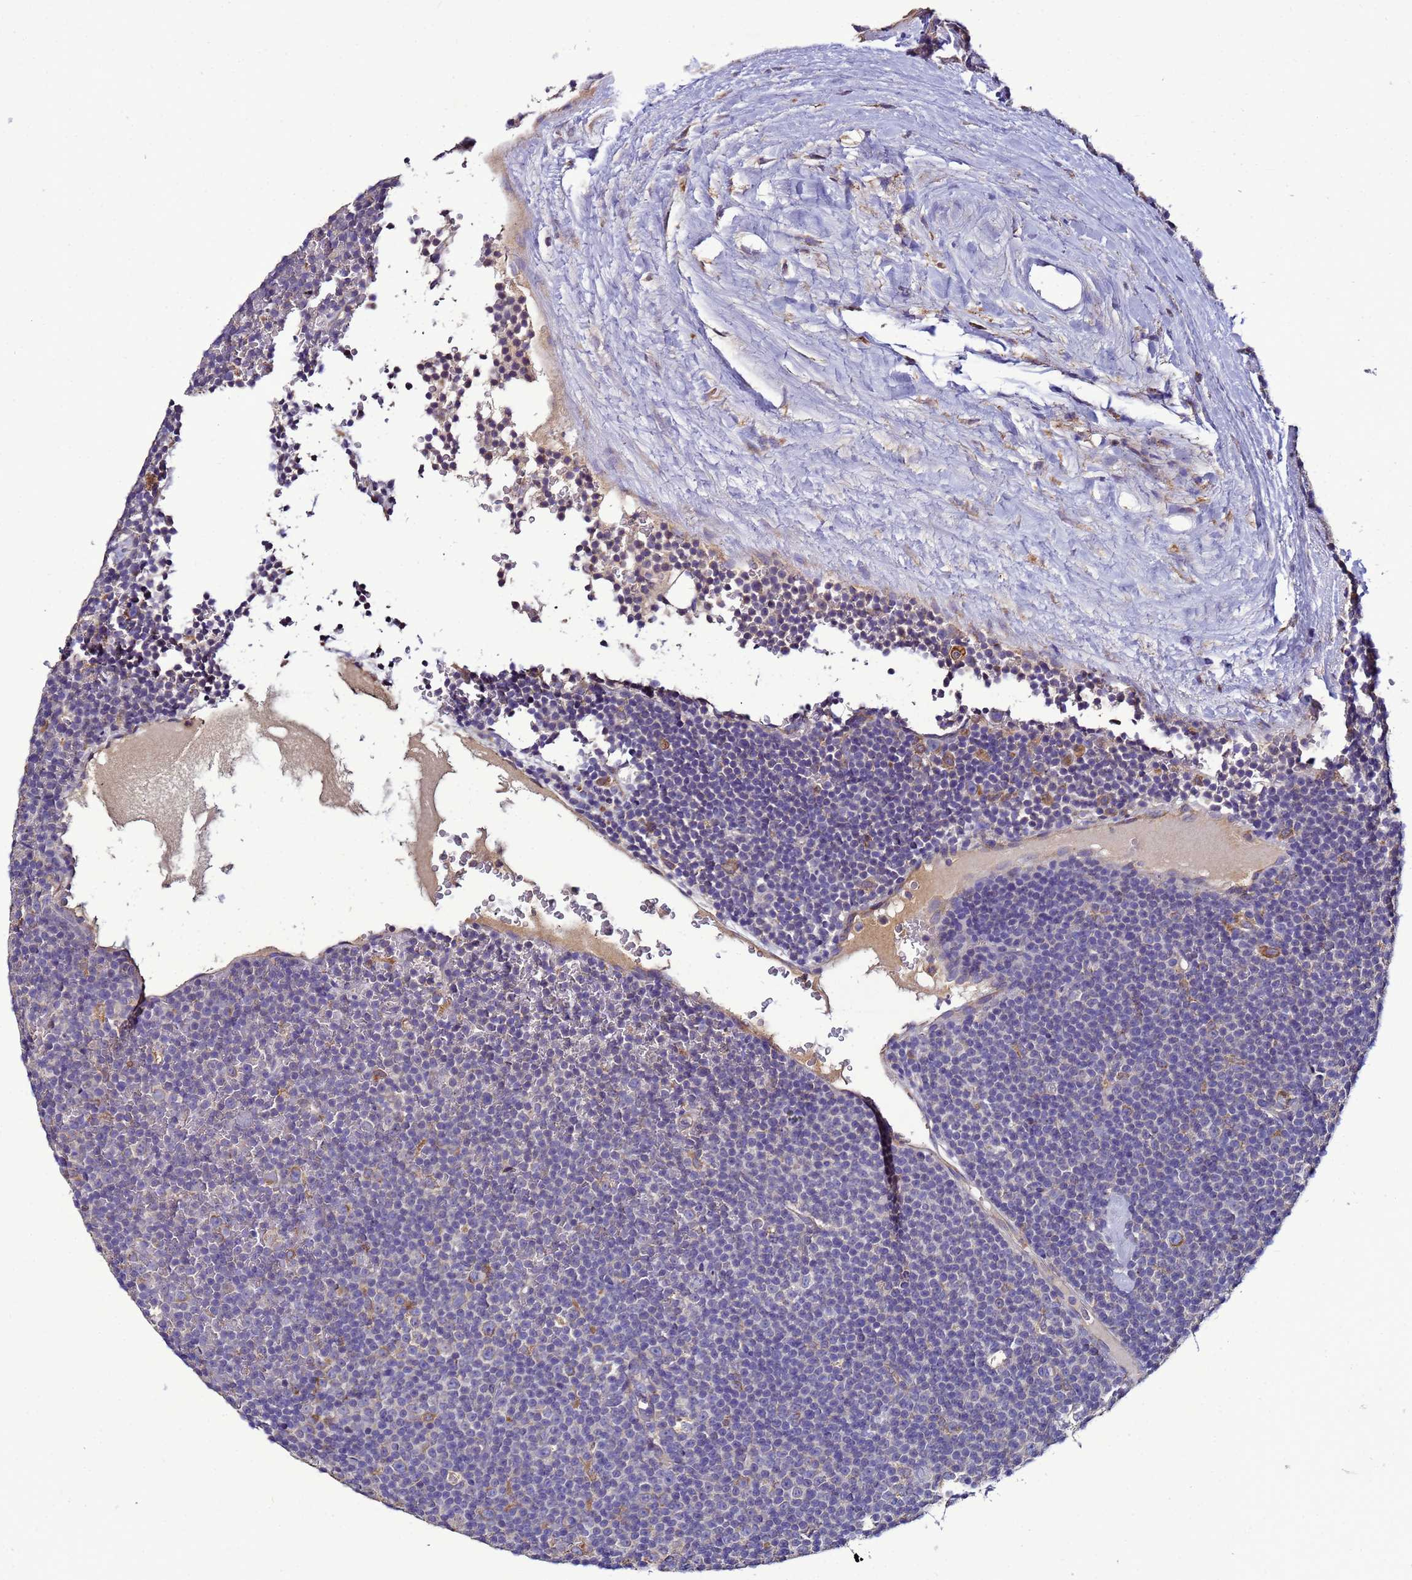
{"staining": {"intensity": "moderate", "quantity": "<25%", "location": "cytoplasmic/membranous"}, "tissue": "lymphoma", "cell_type": "Tumor cells", "image_type": "cancer", "snomed": [{"axis": "morphology", "description": "Malignant lymphoma, non-Hodgkin's type, Low grade"}, {"axis": "topography", "description": "Lymph node"}], "caption": "Human lymphoma stained with a protein marker demonstrates moderate staining in tumor cells.", "gene": "ANTKMT", "patient": {"sex": "female", "age": 67}}